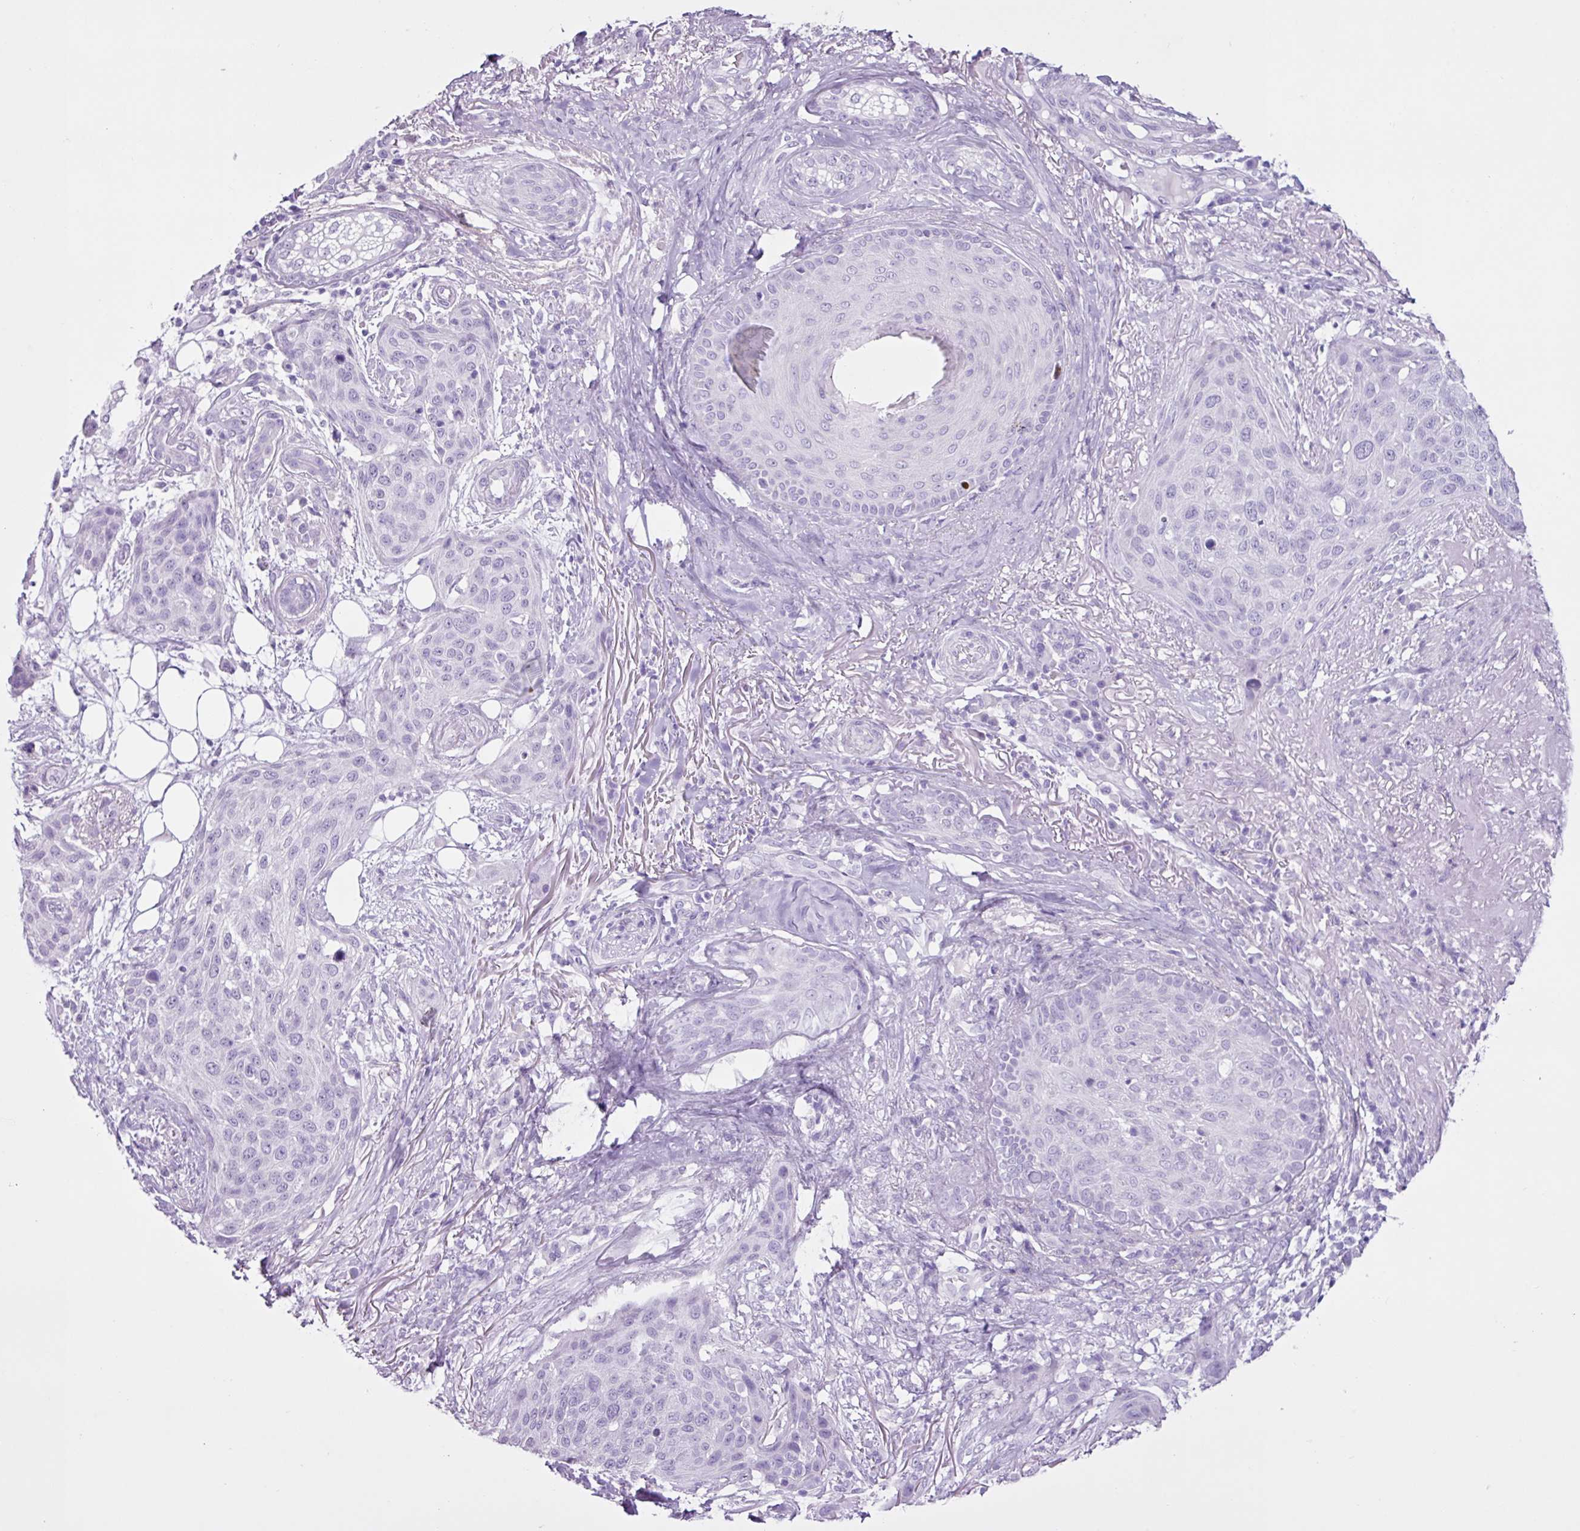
{"staining": {"intensity": "negative", "quantity": "none", "location": "none"}, "tissue": "skin cancer", "cell_type": "Tumor cells", "image_type": "cancer", "snomed": [{"axis": "morphology", "description": "Squamous cell carcinoma, NOS"}, {"axis": "topography", "description": "Skin"}], "caption": "High power microscopy image of an IHC histopathology image of skin cancer, revealing no significant positivity in tumor cells.", "gene": "PGR", "patient": {"sex": "female", "age": 87}}